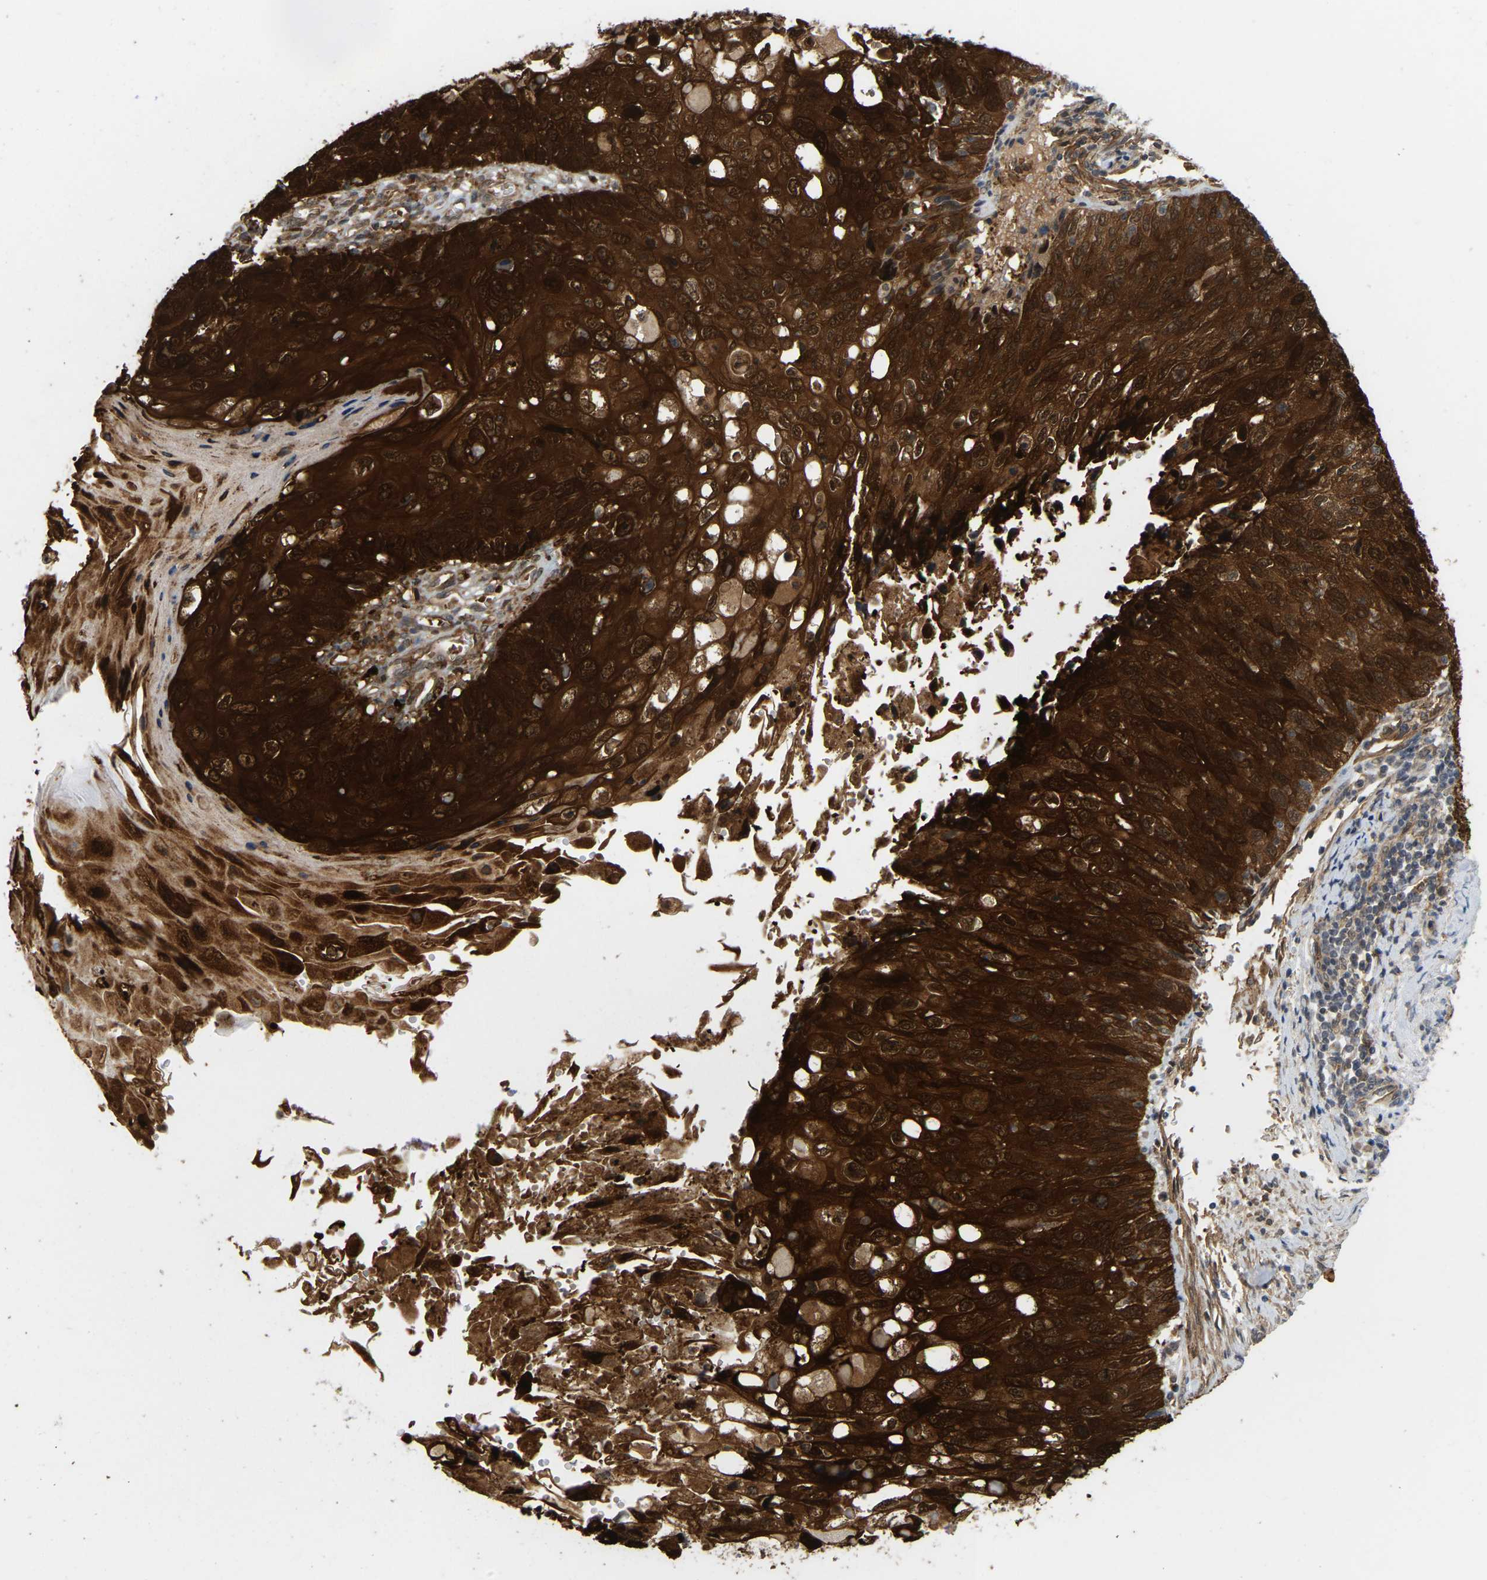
{"staining": {"intensity": "strong", "quantity": ">75%", "location": "cytoplasmic/membranous"}, "tissue": "cervical cancer", "cell_type": "Tumor cells", "image_type": "cancer", "snomed": [{"axis": "morphology", "description": "Squamous cell carcinoma, NOS"}, {"axis": "topography", "description": "Cervix"}], "caption": "The image reveals staining of cervical cancer (squamous cell carcinoma), revealing strong cytoplasmic/membranous protein staining (brown color) within tumor cells. The staining is performed using DAB (3,3'-diaminobenzidine) brown chromogen to label protein expression. The nuclei are counter-stained blue using hematoxylin.", "gene": "SERPINB5", "patient": {"sex": "female", "age": 70}}